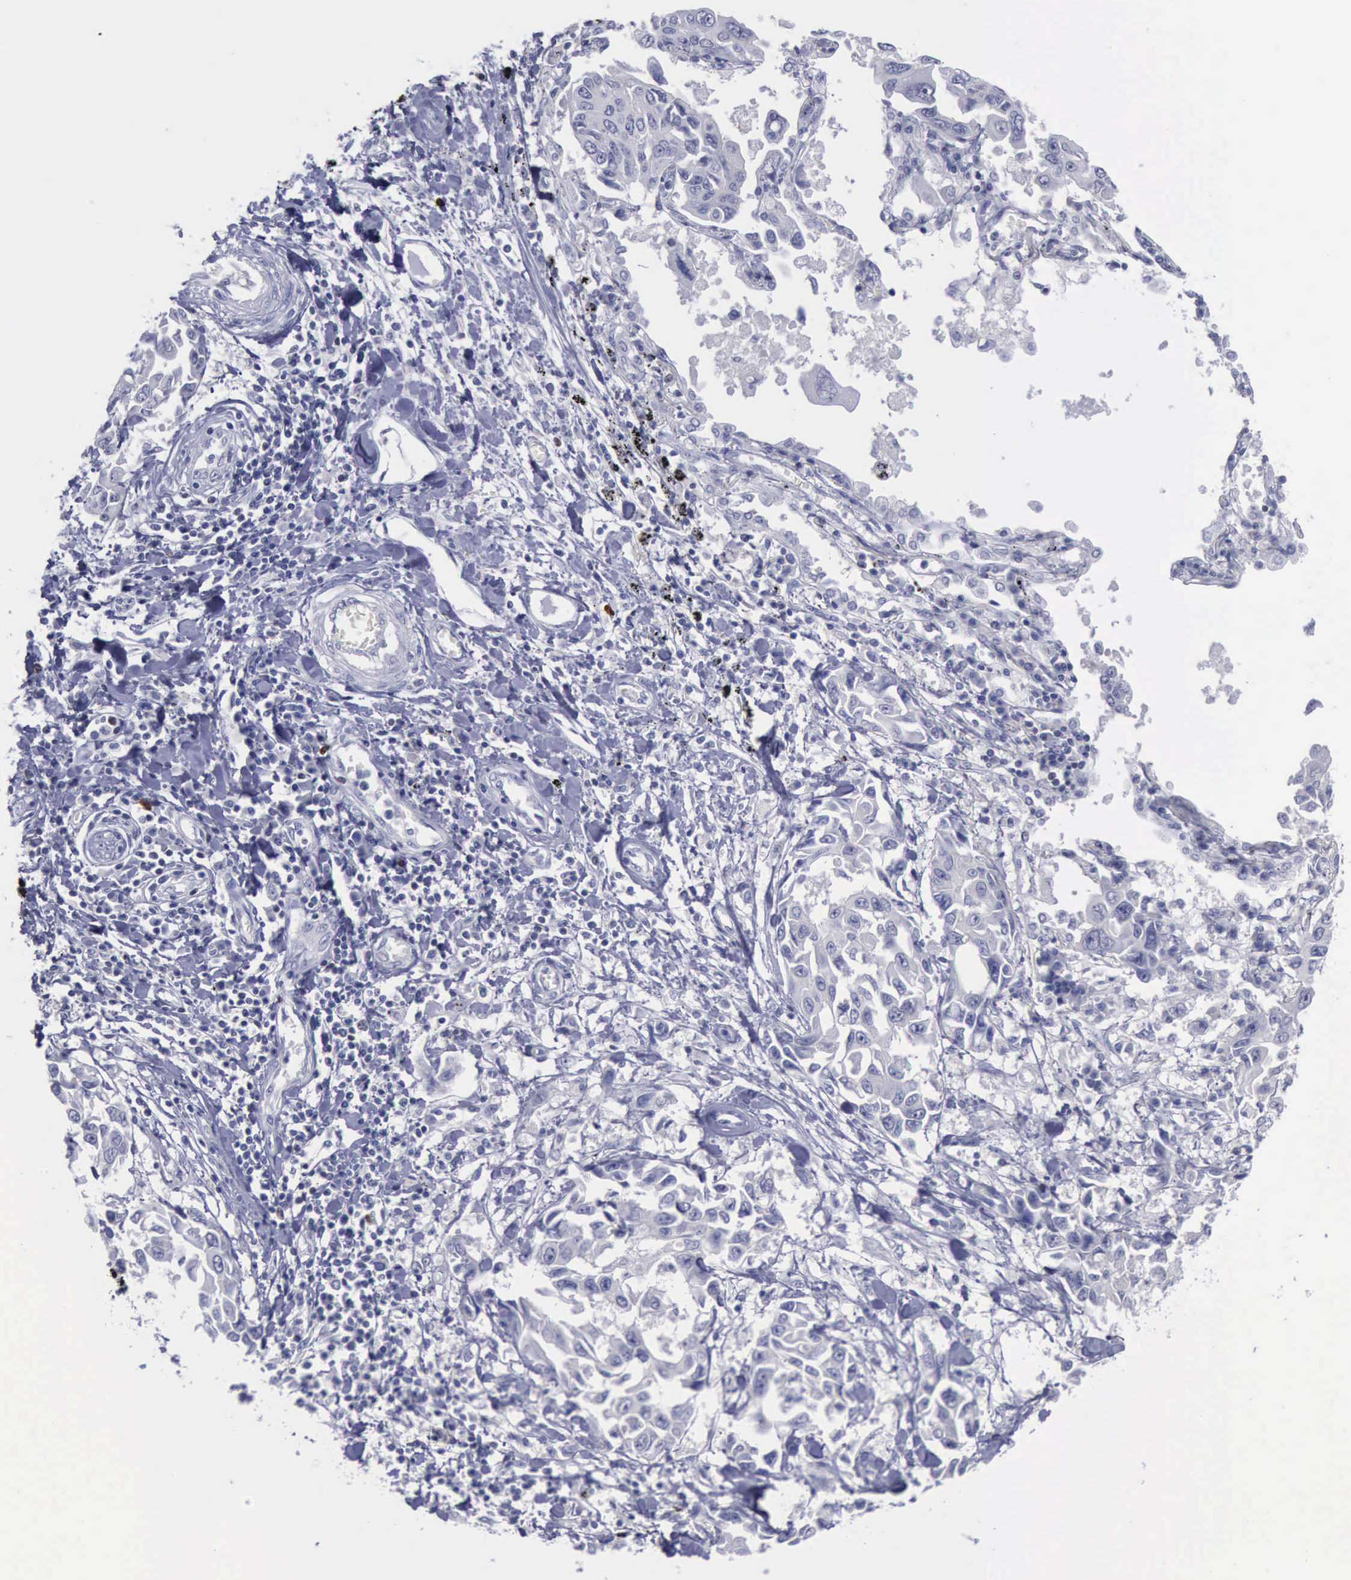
{"staining": {"intensity": "negative", "quantity": "none", "location": "none"}, "tissue": "lung cancer", "cell_type": "Tumor cells", "image_type": "cancer", "snomed": [{"axis": "morphology", "description": "Adenocarcinoma, NOS"}, {"axis": "topography", "description": "Lung"}], "caption": "A micrograph of lung cancer (adenocarcinoma) stained for a protein shows no brown staining in tumor cells.", "gene": "SATB2", "patient": {"sex": "male", "age": 64}}